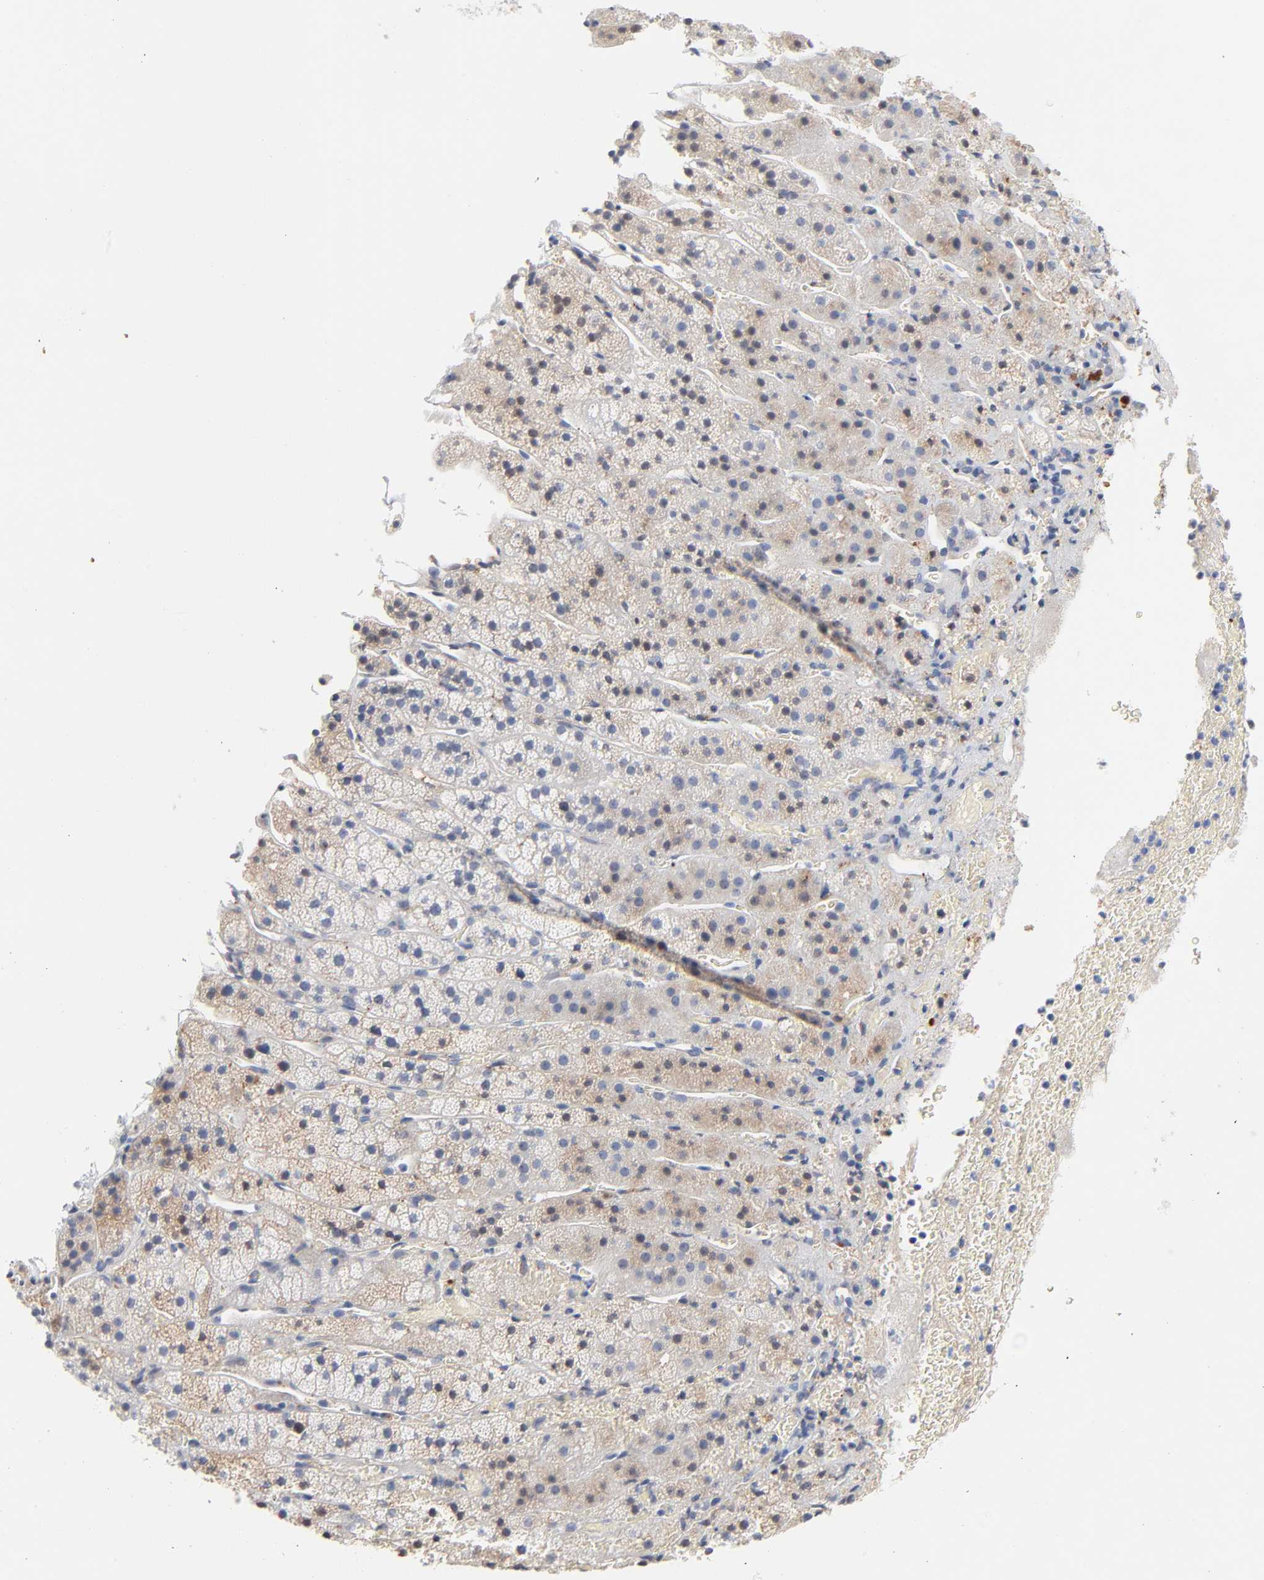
{"staining": {"intensity": "negative", "quantity": "none", "location": "none"}, "tissue": "adrenal gland", "cell_type": "Glandular cells", "image_type": "normal", "snomed": [{"axis": "morphology", "description": "Normal tissue, NOS"}, {"axis": "topography", "description": "Adrenal gland"}], "caption": "IHC histopathology image of normal adrenal gland: adrenal gland stained with DAB exhibits no significant protein positivity in glandular cells.", "gene": "SERPINA4", "patient": {"sex": "female", "age": 44}}